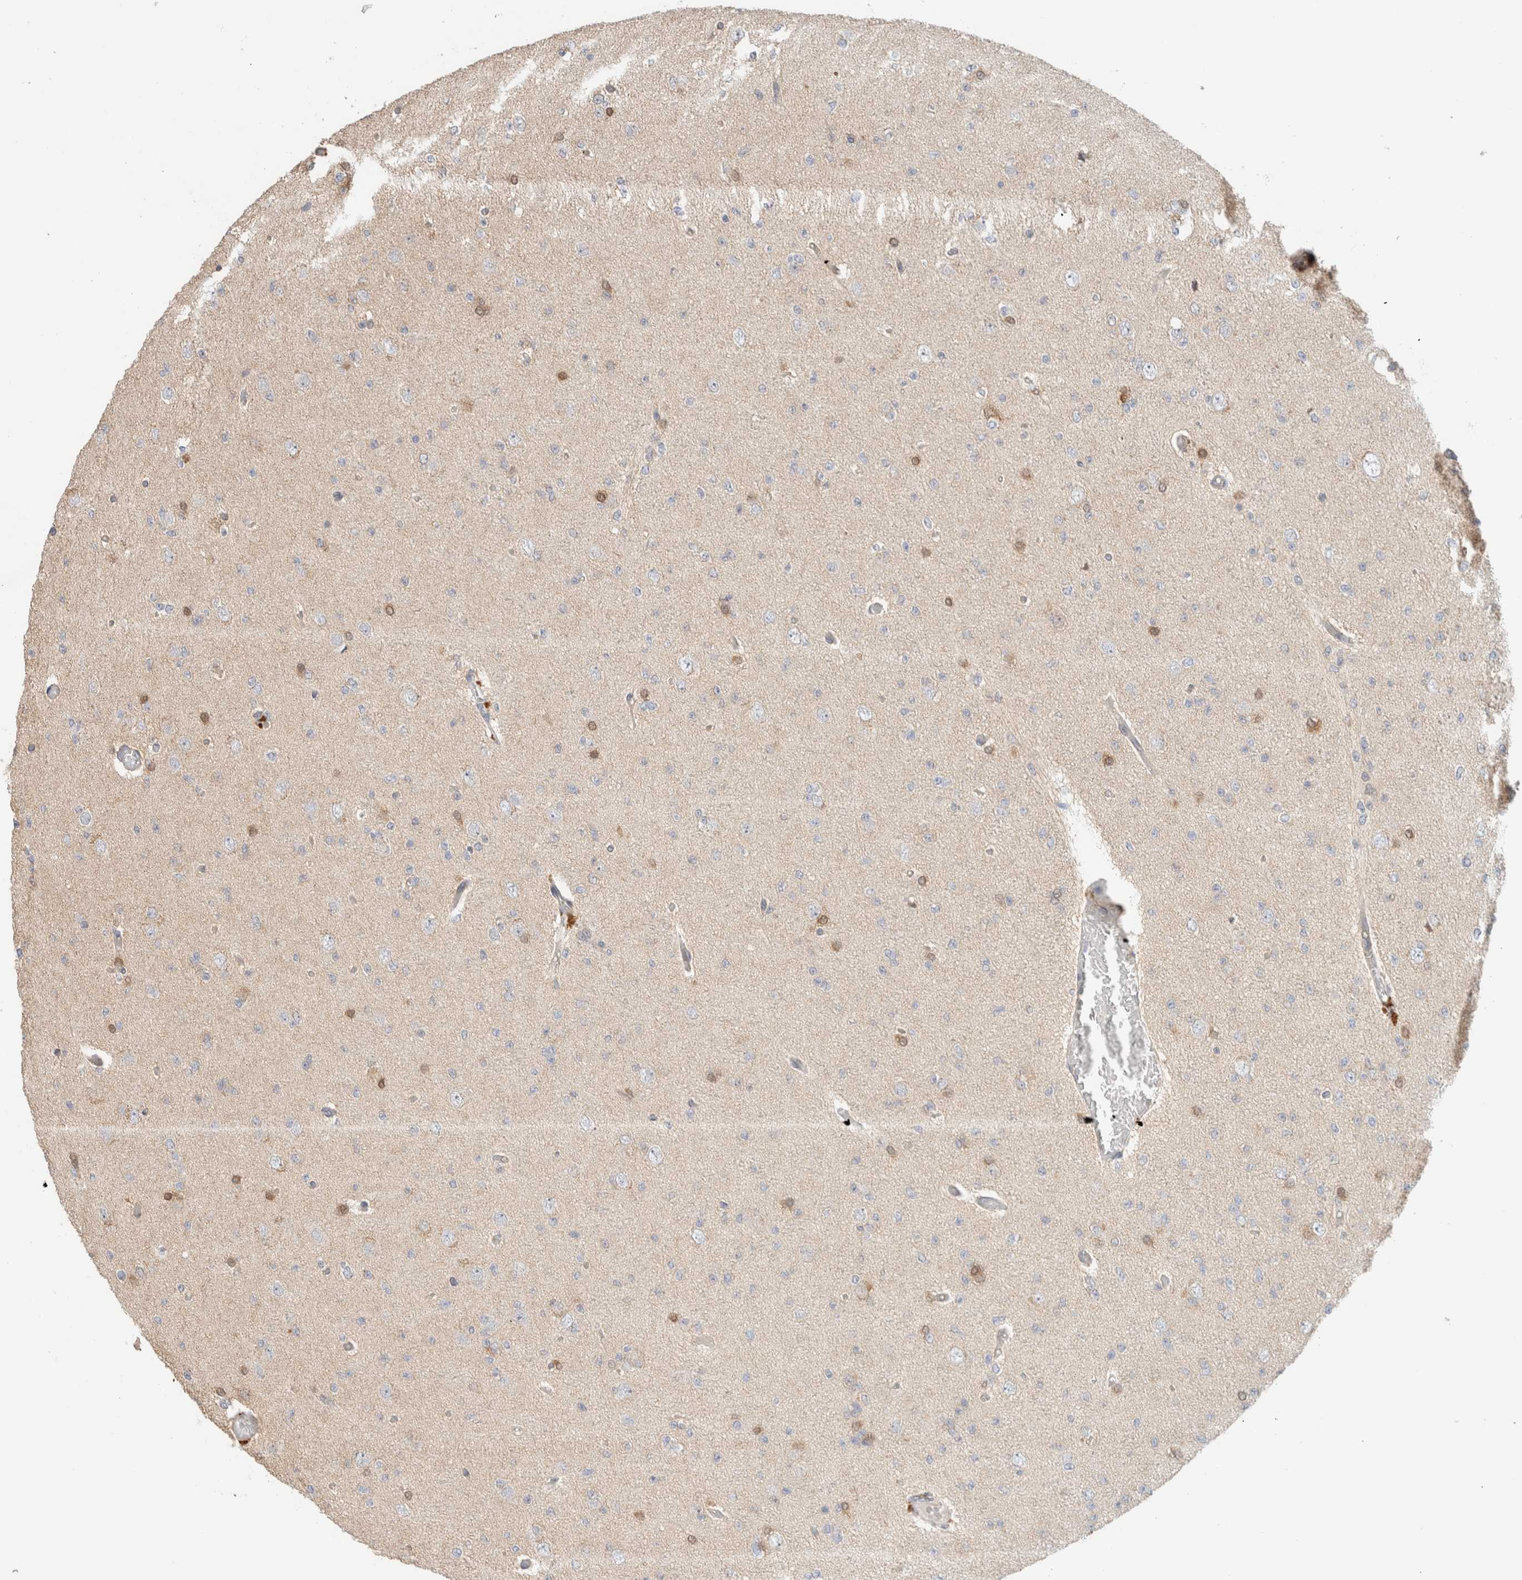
{"staining": {"intensity": "negative", "quantity": "none", "location": "none"}, "tissue": "glioma", "cell_type": "Tumor cells", "image_type": "cancer", "snomed": [{"axis": "morphology", "description": "Glioma, malignant, Low grade"}, {"axis": "topography", "description": "Brain"}], "caption": "Image shows no significant protein expression in tumor cells of glioma. (Stains: DAB immunohistochemistry with hematoxylin counter stain, Microscopy: brightfield microscopy at high magnification).", "gene": "CA13", "patient": {"sex": "female", "age": 22}}